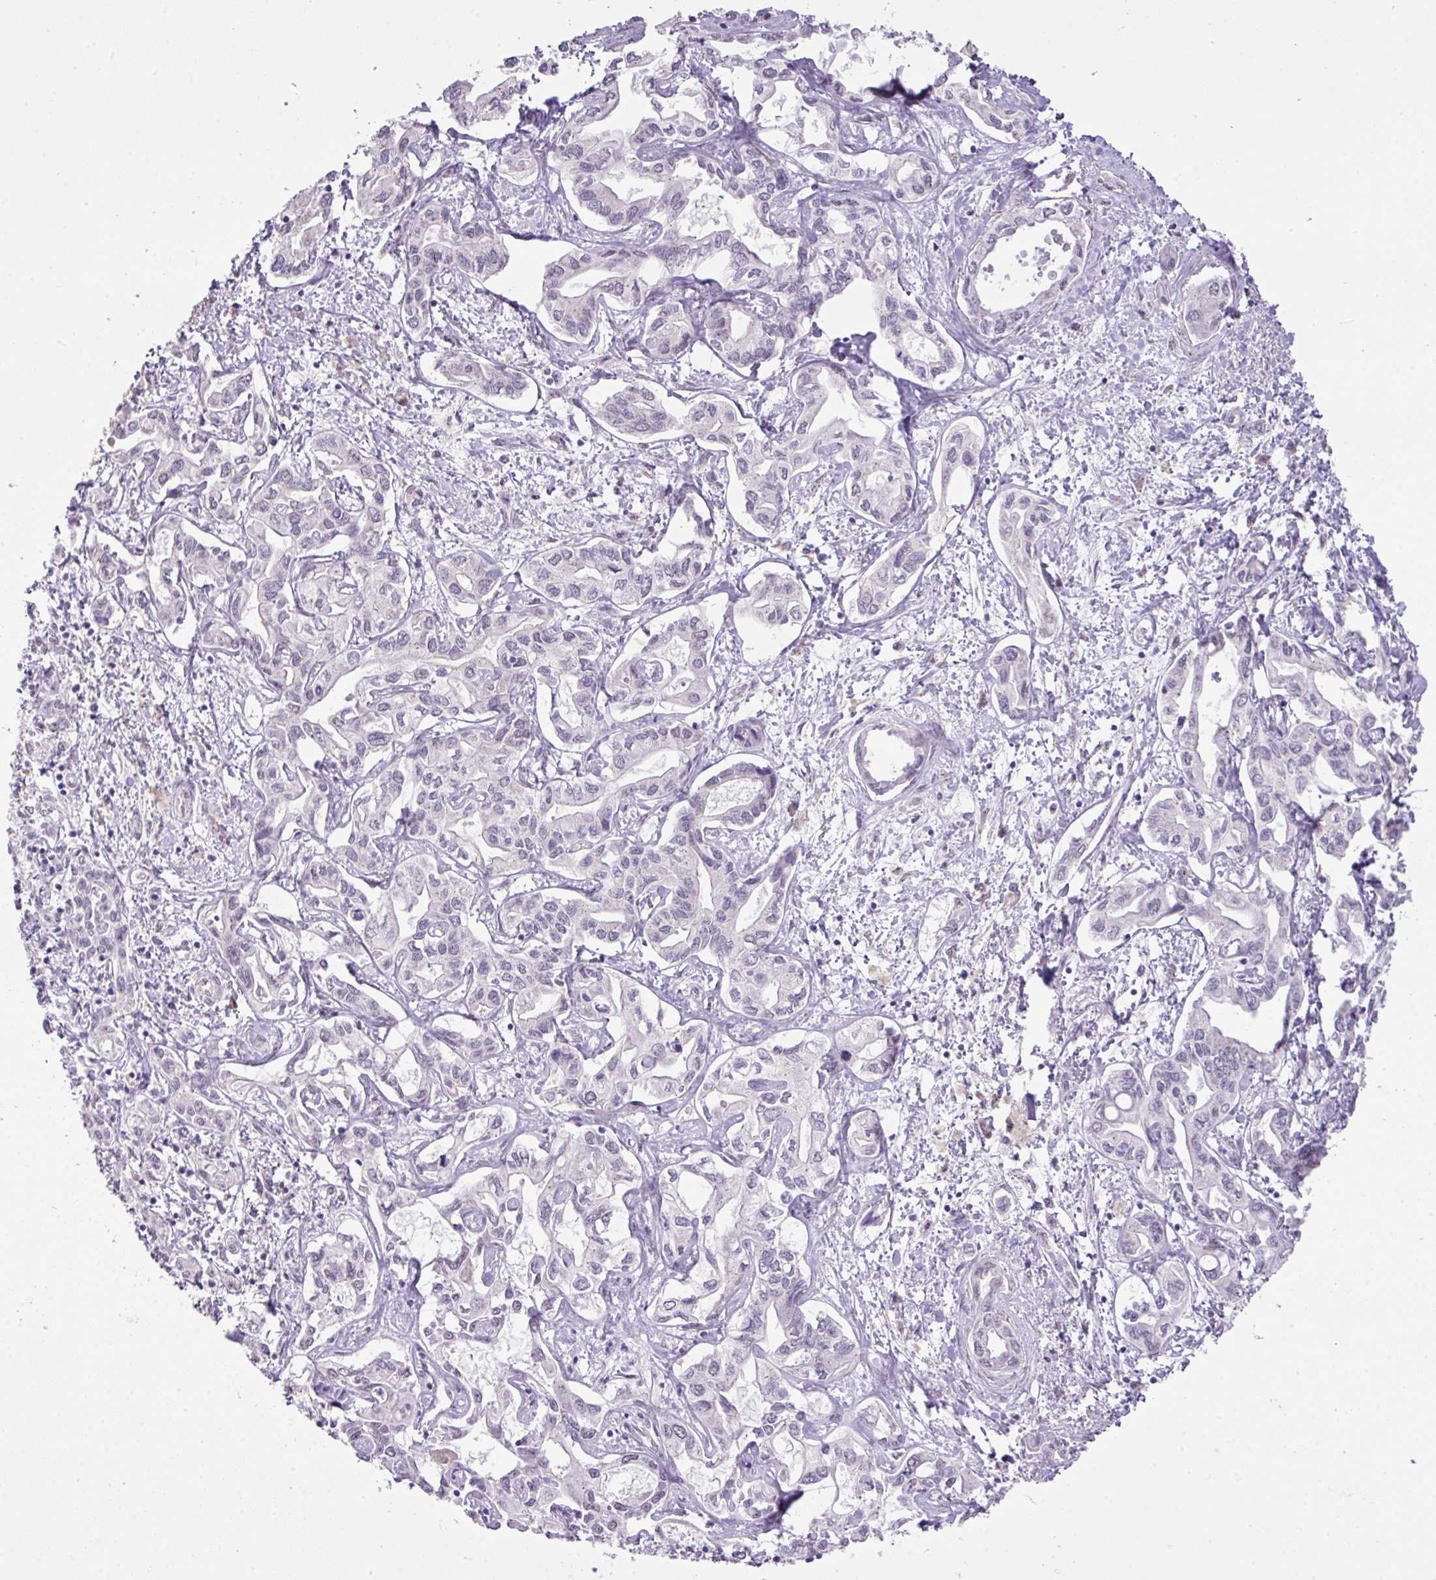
{"staining": {"intensity": "negative", "quantity": "none", "location": "none"}, "tissue": "liver cancer", "cell_type": "Tumor cells", "image_type": "cancer", "snomed": [{"axis": "morphology", "description": "Cholangiocarcinoma"}, {"axis": "topography", "description": "Liver"}], "caption": "Tumor cells show no significant protein expression in cholangiocarcinoma (liver).", "gene": "DIP2A", "patient": {"sex": "female", "age": 64}}